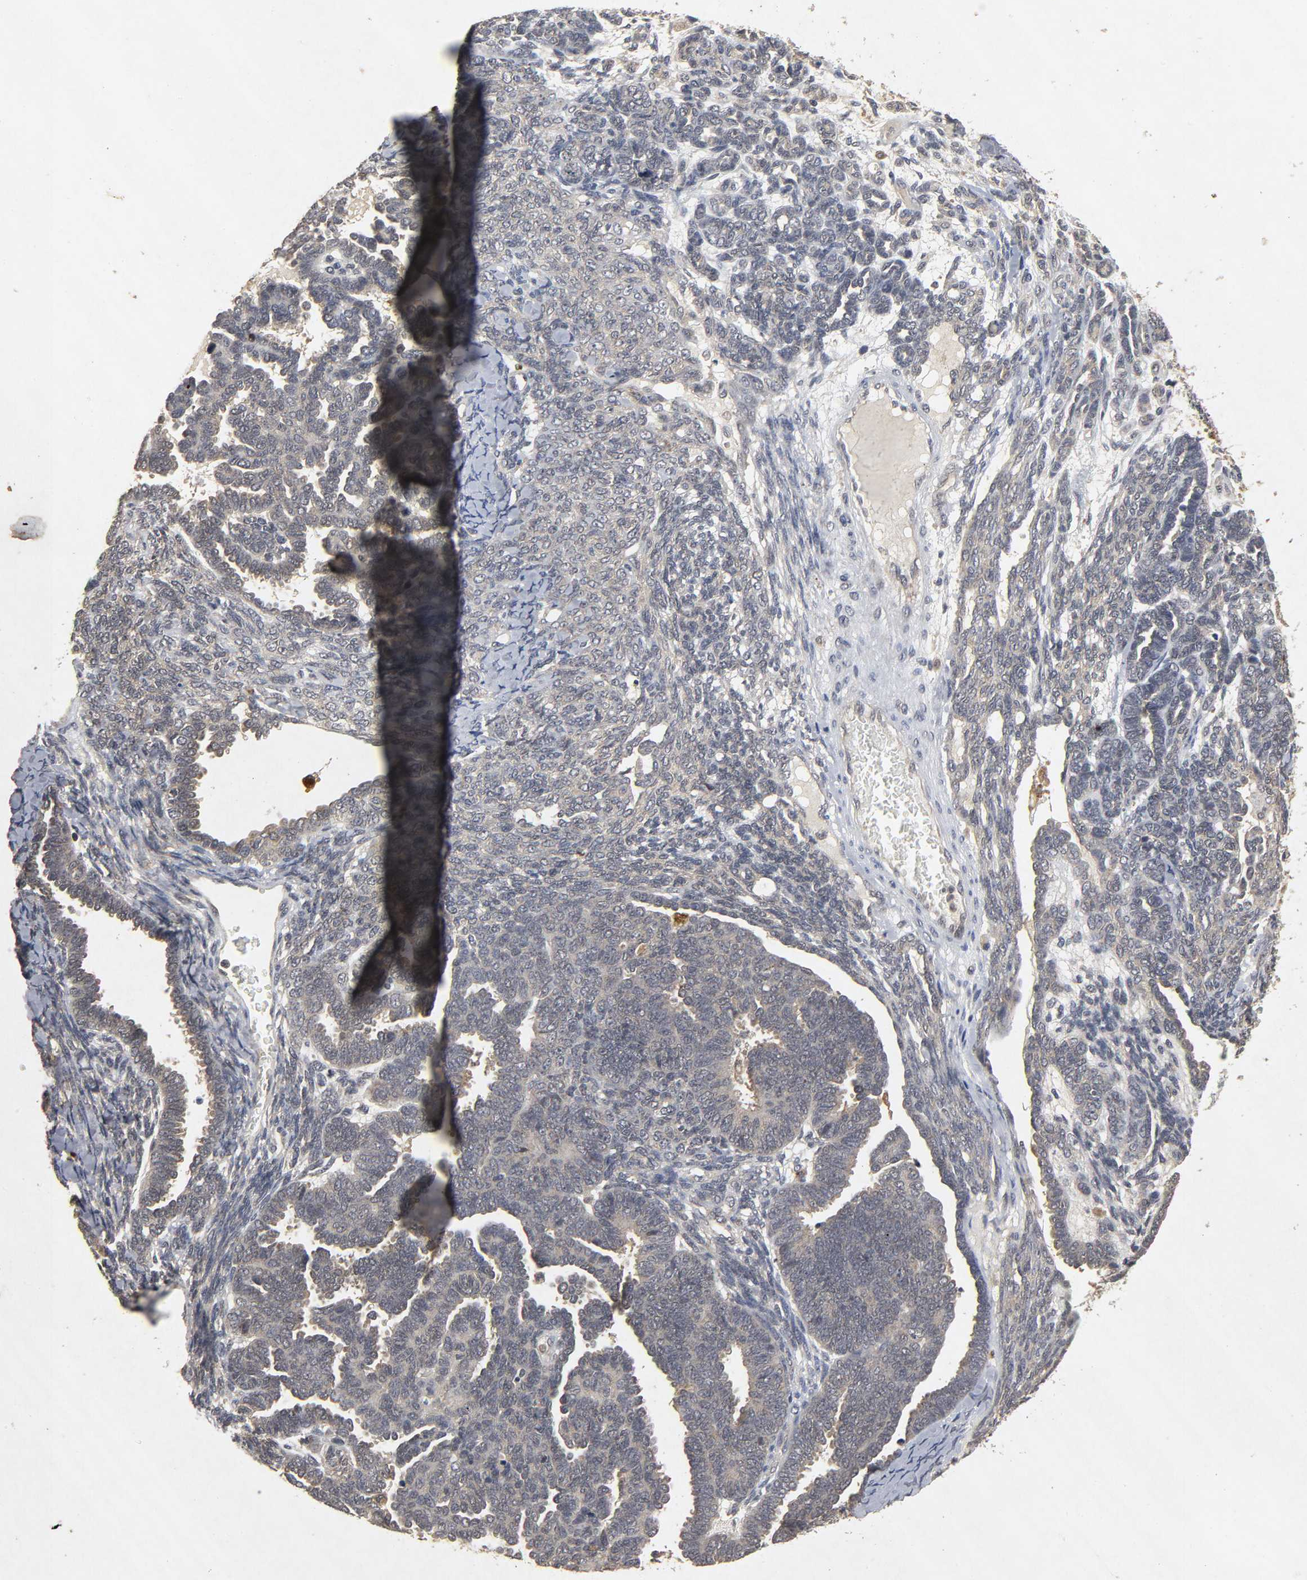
{"staining": {"intensity": "weak", "quantity": "<25%", "location": "cytoplasmic/membranous"}, "tissue": "endometrial cancer", "cell_type": "Tumor cells", "image_type": "cancer", "snomed": [{"axis": "morphology", "description": "Neoplasm, malignant, NOS"}, {"axis": "topography", "description": "Endometrium"}], "caption": "This is an IHC micrograph of human endometrial cancer. There is no expression in tumor cells.", "gene": "TRAF6", "patient": {"sex": "female", "age": 74}}